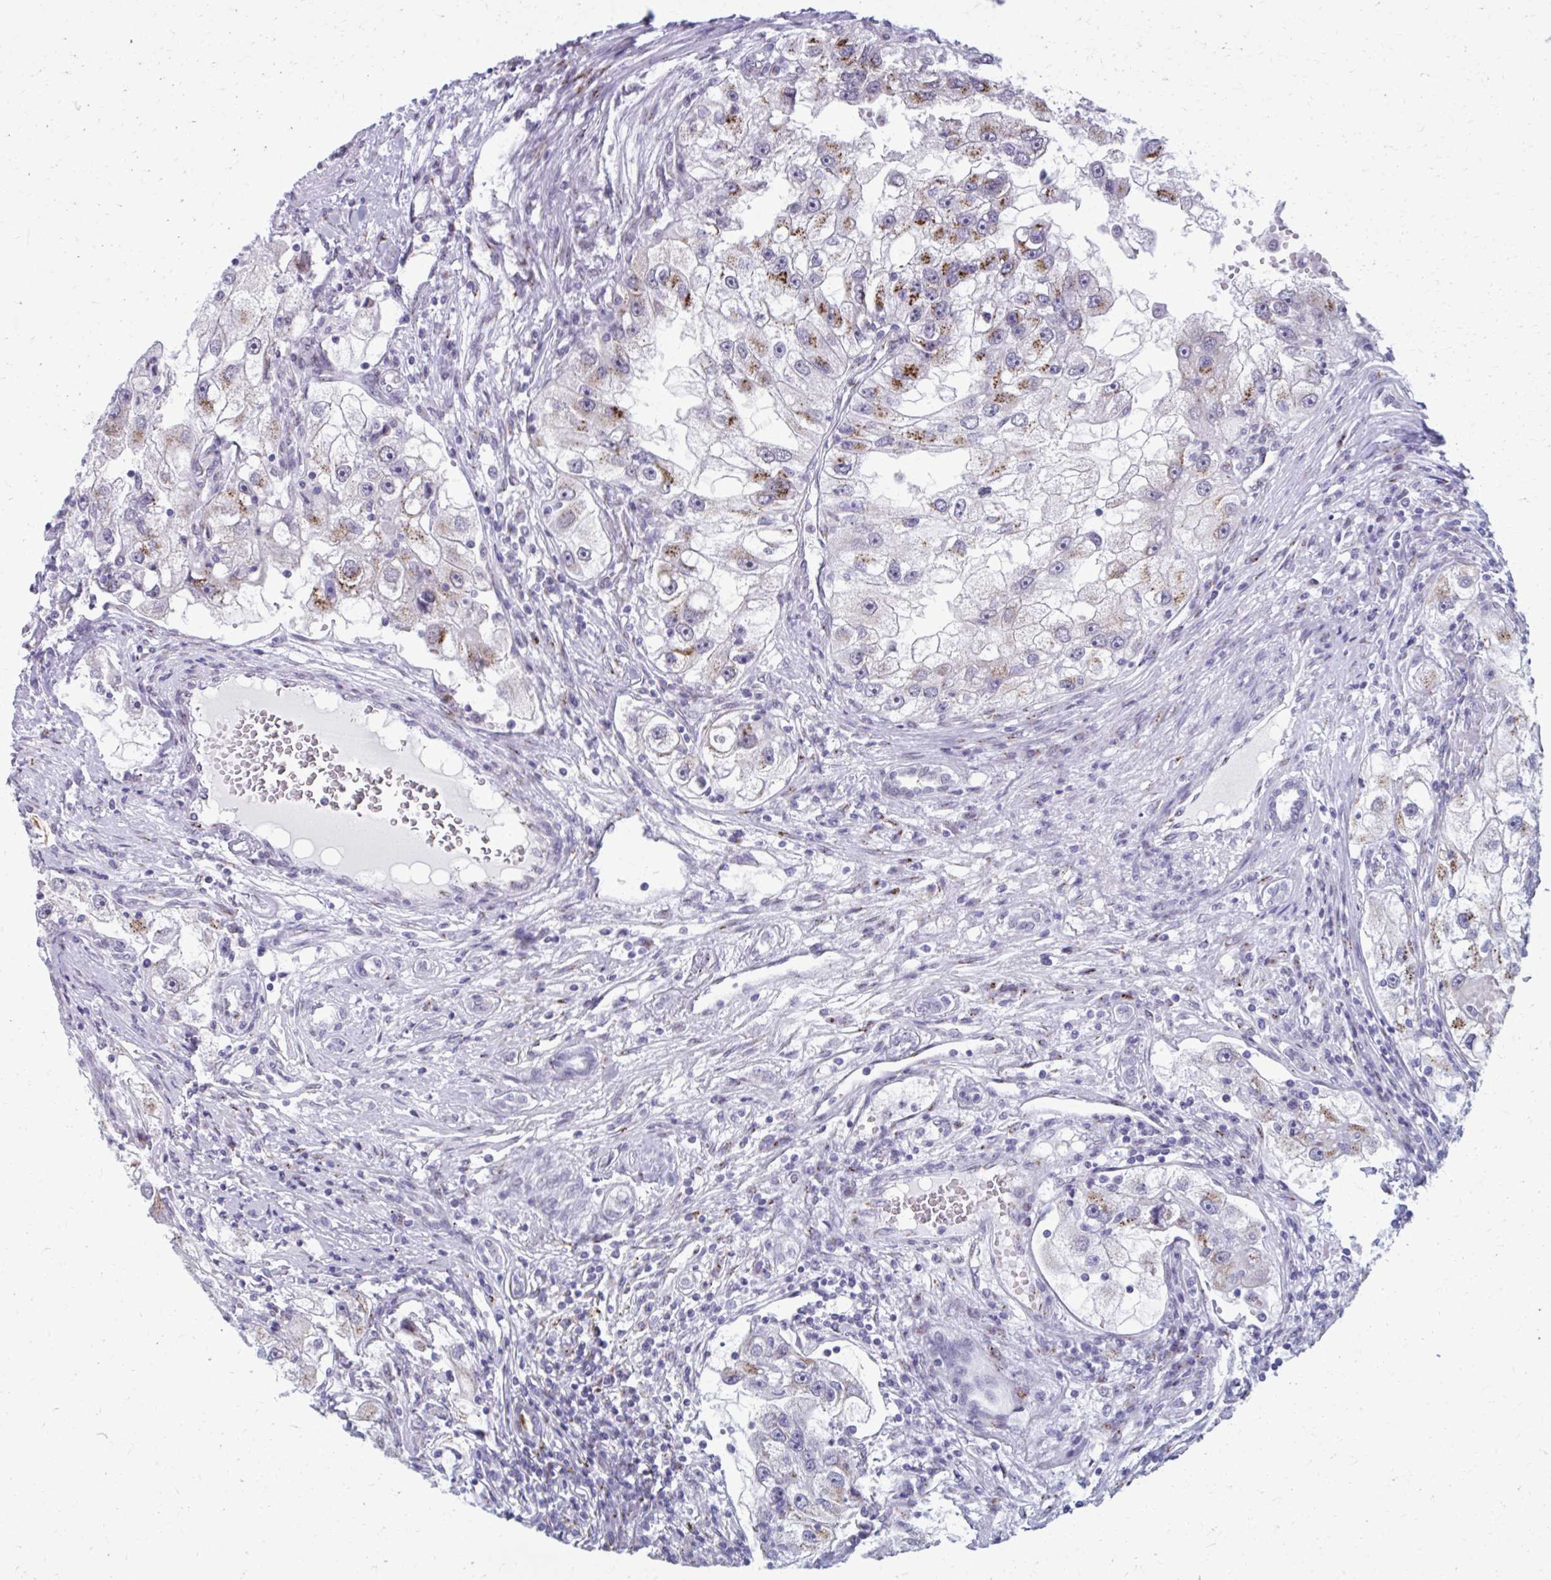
{"staining": {"intensity": "moderate", "quantity": "25%-75%", "location": "cytoplasmic/membranous"}, "tissue": "renal cancer", "cell_type": "Tumor cells", "image_type": "cancer", "snomed": [{"axis": "morphology", "description": "Adenocarcinoma, NOS"}, {"axis": "topography", "description": "Kidney"}], "caption": "Human adenocarcinoma (renal) stained for a protein (brown) exhibits moderate cytoplasmic/membranous positive positivity in approximately 25%-75% of tumor cells.", "gene": "ZNF682", "patient": {"sex": "male", "age": 63}}